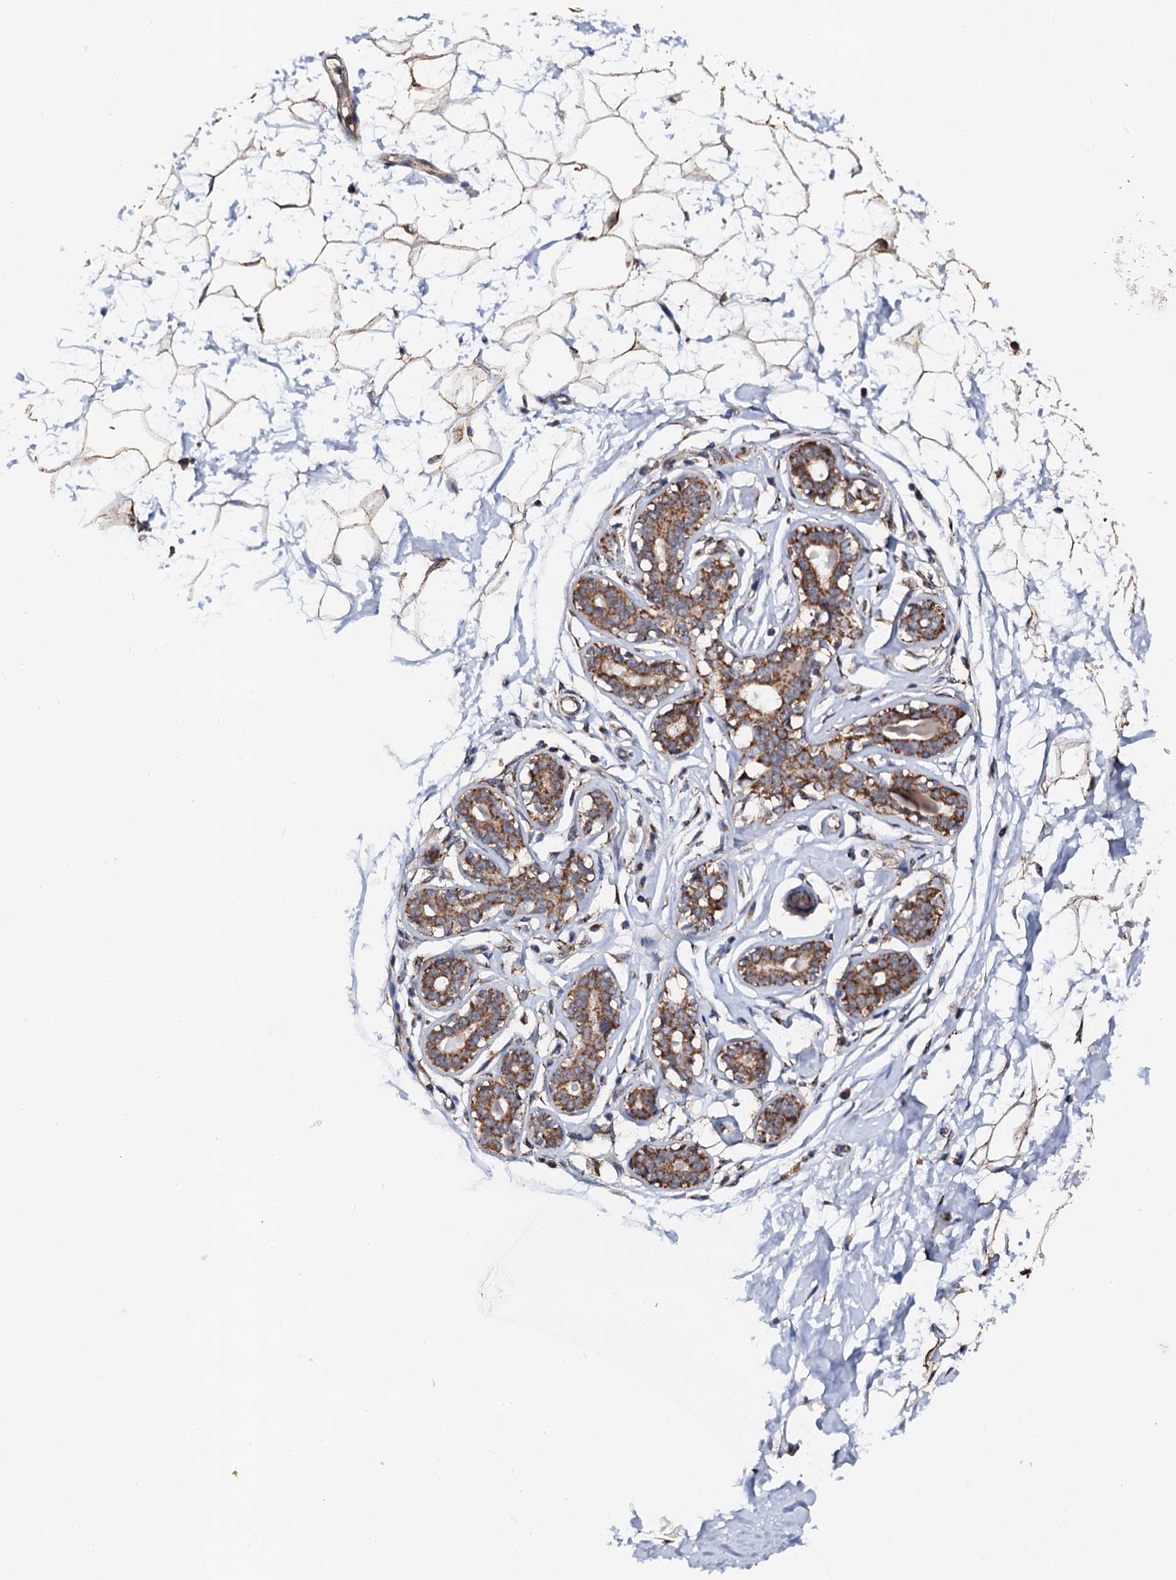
{"staining": {"intensity": "moderate", "quantity": "25%-75%", "location": "cytoplasmic/membranous"}, "tissue": "breast", "cell_type": "Adipocytes", "image_type": "normal", "snomed": [{"axis": "morphology", "description": "Normal tissue, NOS"}, {"axis": "morphology", "description": "Adenoma, NOS"}, {"axis": "topography", "description": "Breast"}], "caption": "Immunohistochemistry (DAB) staining of unremarkable breast shows moderate cytoplasmic/membranous protein staining in about 25%-75% of adipocytes.", "gene": "UBE3C", "patient": {"sex": "female", "age": 23}}